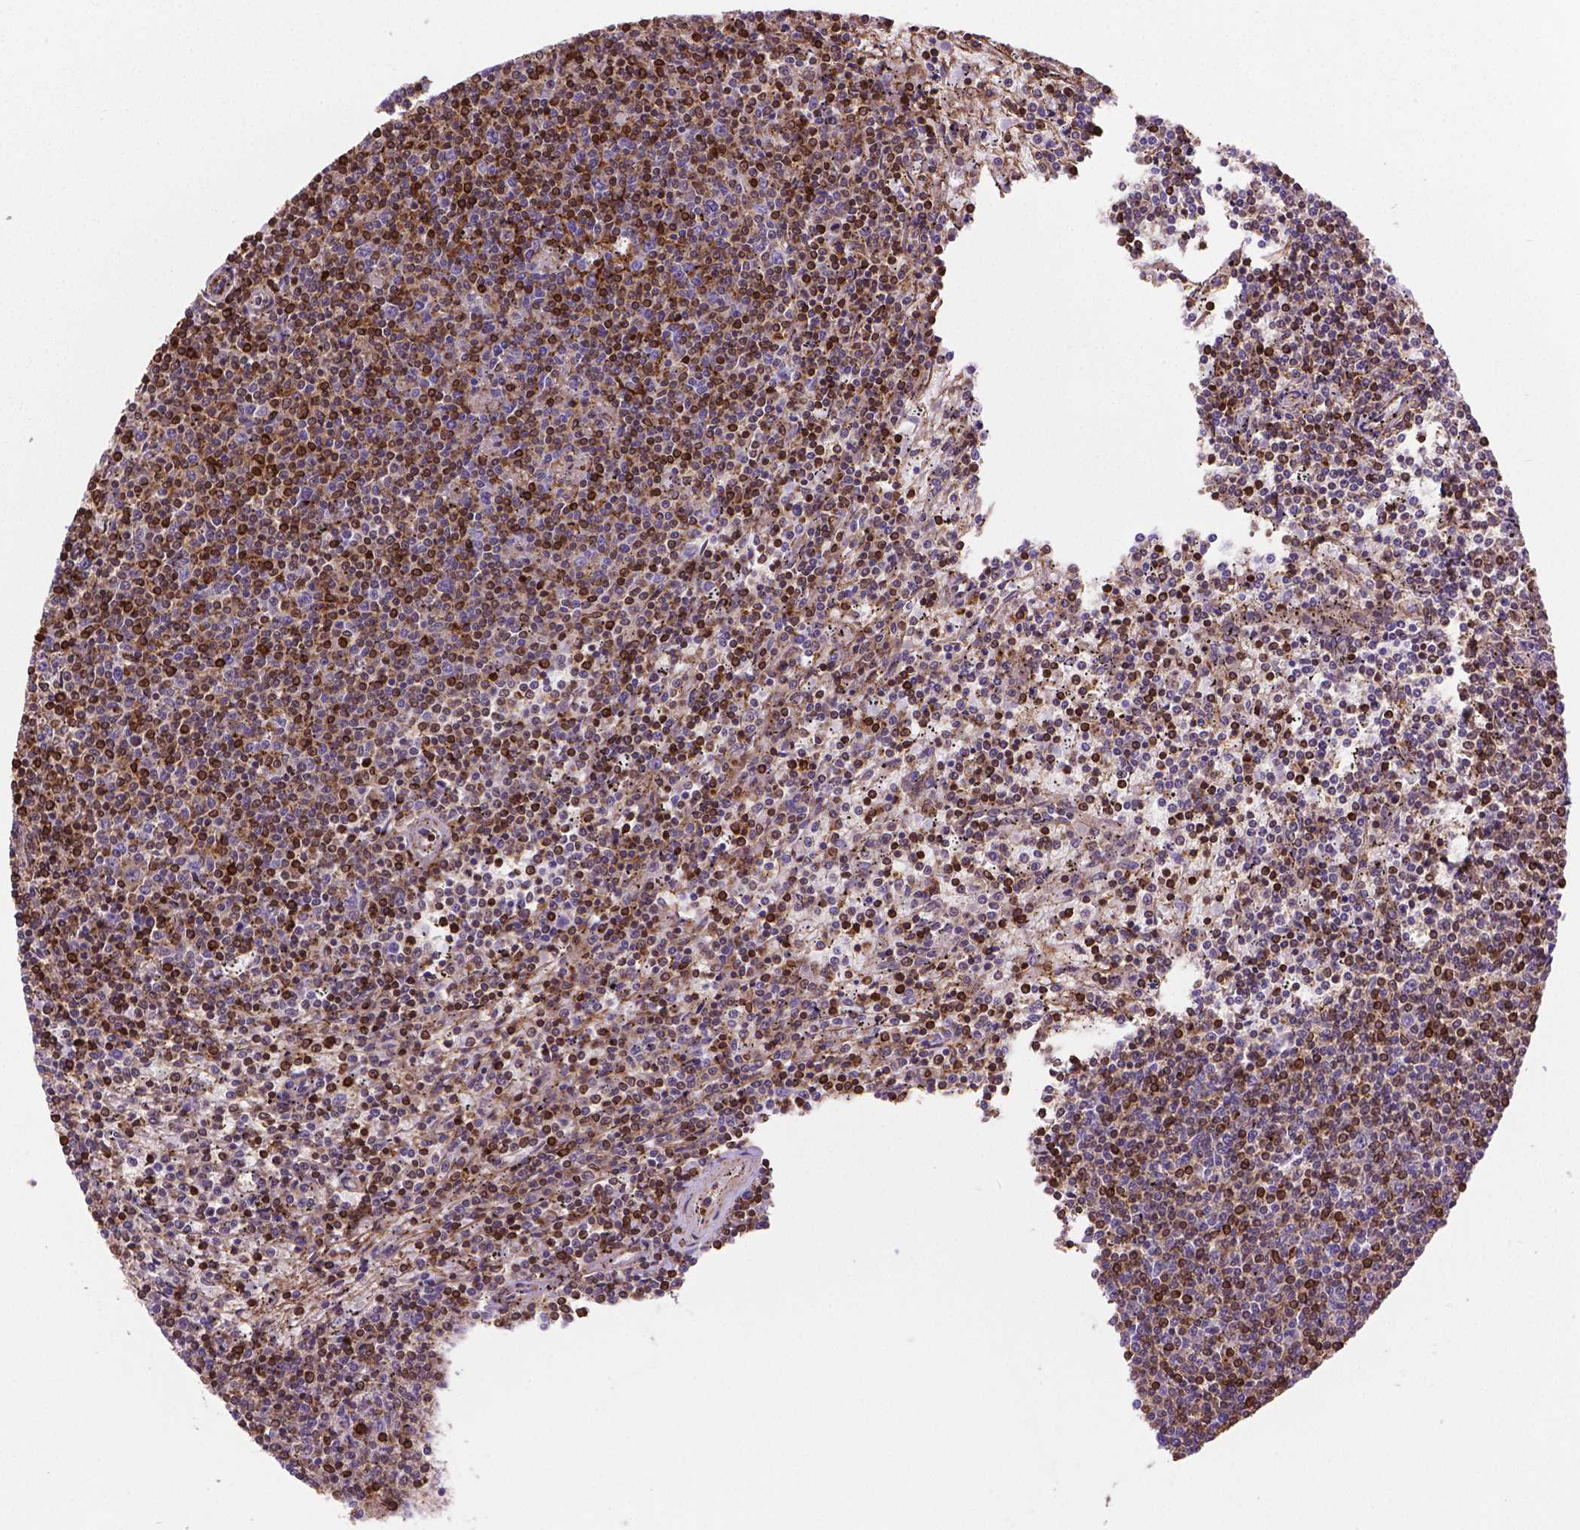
{"staining": {"intensity": "moderate", "quantity": ">75%", "location": "cytoplasmic/membranous"}, "tissue": "lymphoma", "cell_type": "Tumor cells", "image_type": "cancer", "snomed": [{"axis": "morphology", "description": "Malignant lymphoma, non-Hodgkin's type, Low grade"}, {"axis": "topography", "description": "Spleen"}], "caption": "Brown immunohistochemical staining in human malignant lymphoma, non-Hodgkin's type (low-grade) shows moderate cytoplasmic/membranous positivity in about >75% of tumor cells.", "gene": "ACAD10", "patient": {"sex": "female", "age": 50}}